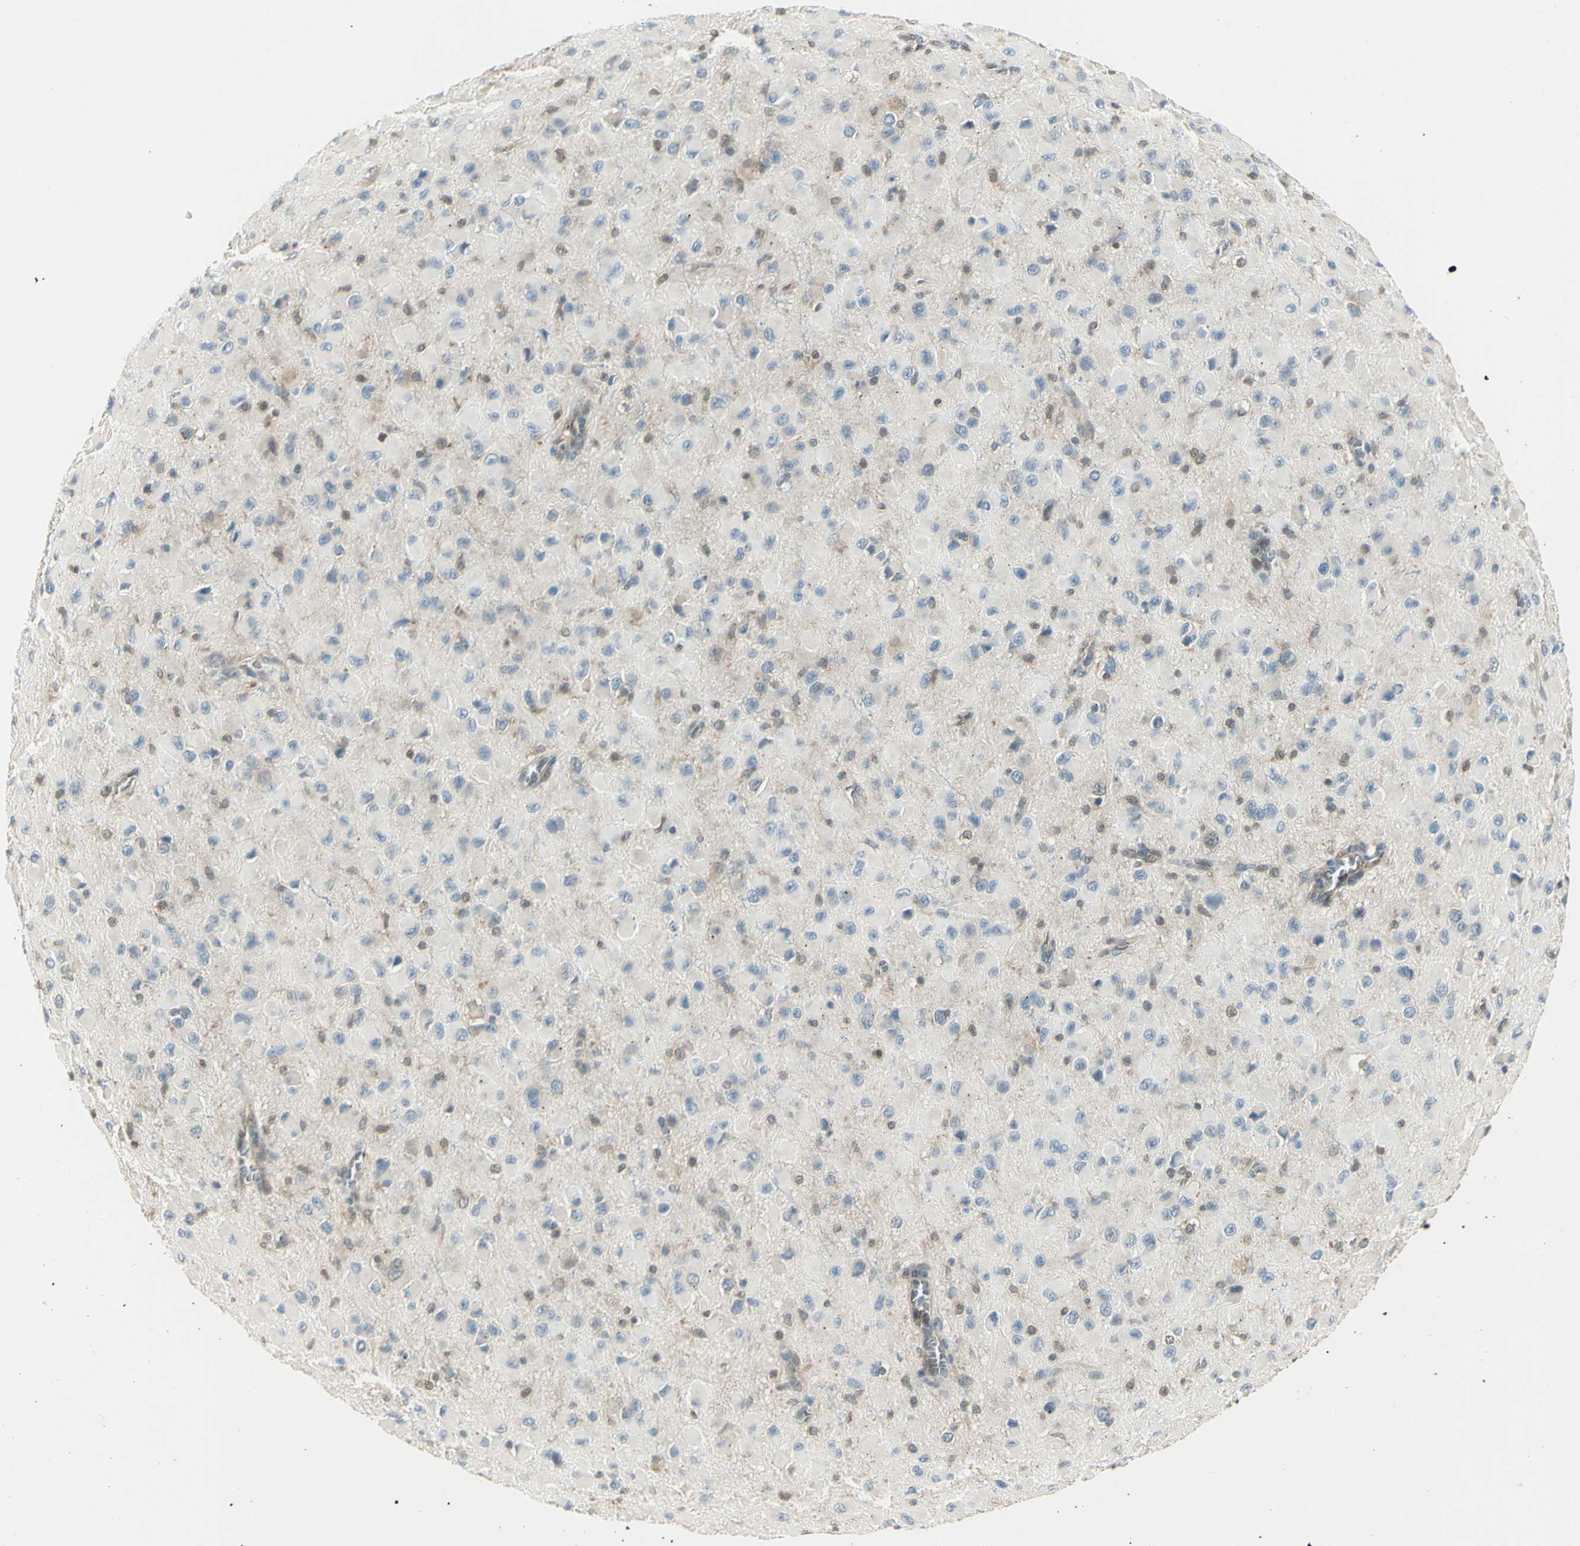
{"staining": {"intensity": "moderate", "quantity": "25%-75%", "location": "cytoplasmic/membranous"}, "tissue": "glioma", "cell_type": "Tumor cells", "image_type": "cancer", "snomed": [{"axis": "morphology", "description": "Glioma, malignant, Low grade"}, {"axis": "topography", "description": "Brain"}], "caption": "Brown immunohistochemical staining in glioma shows moderate cytoplasmic/membranous expression in about 25%-75% of tumor cells.", "gene": "FYN", "patient": {"sex": "male", "age": 42}}